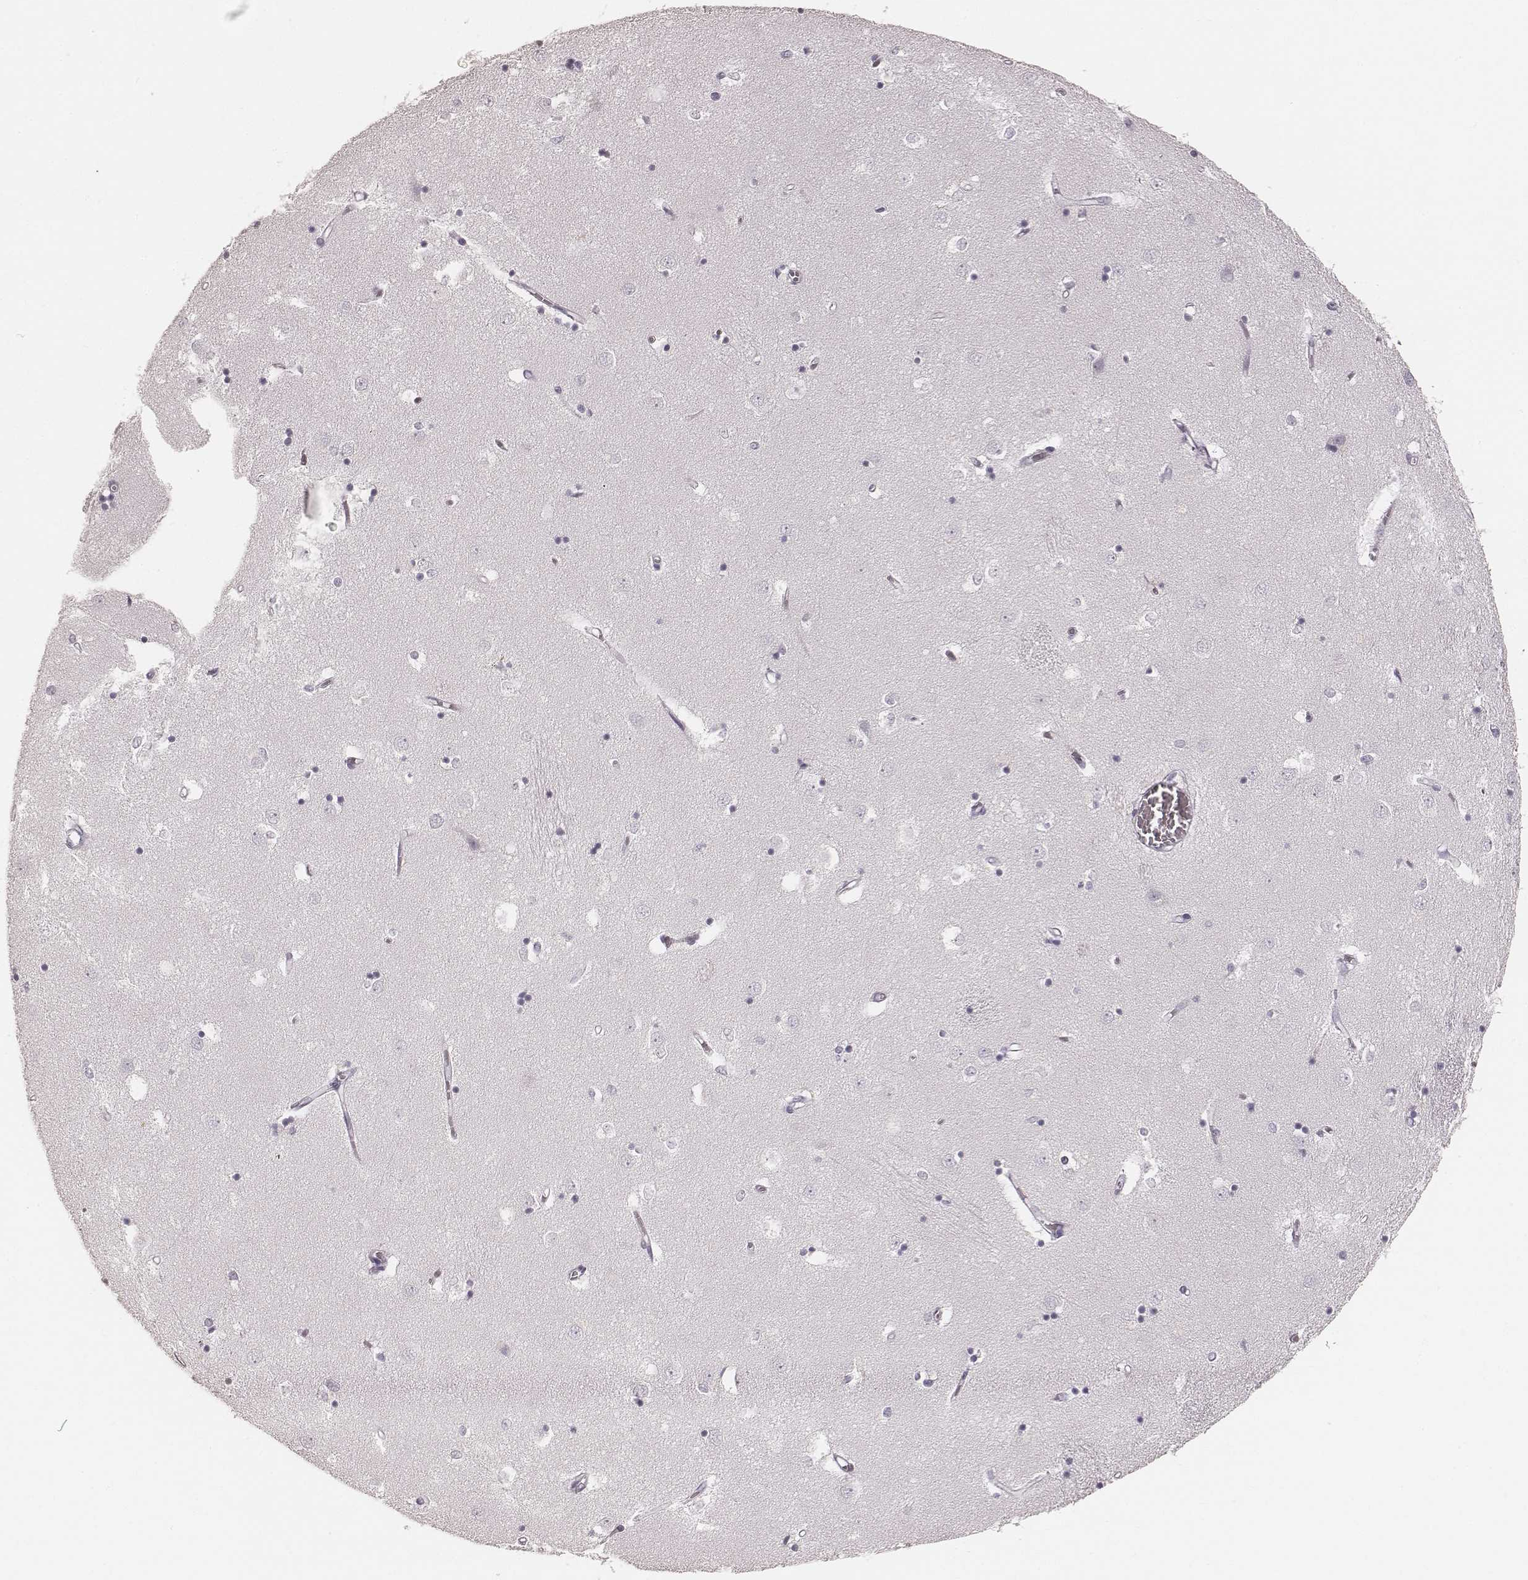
{"staining": {"intensity": "negative", "quantity": "none", "location": "none"}, "tissue": "caudate", "cell_type": "Glial cells", "image_type": "normal", "snomed": [{"axis": "morphology", "description": "Normal tissue, NOS"}, {"axis": "topography", "description": "Lateral ventricle wall"}], "caption": "Immunohistochemical staining of normal caudate reveals no significant positivity in glial cells.", "gene": "KRT26", "patient": {"sex": "male", "age": 54}}